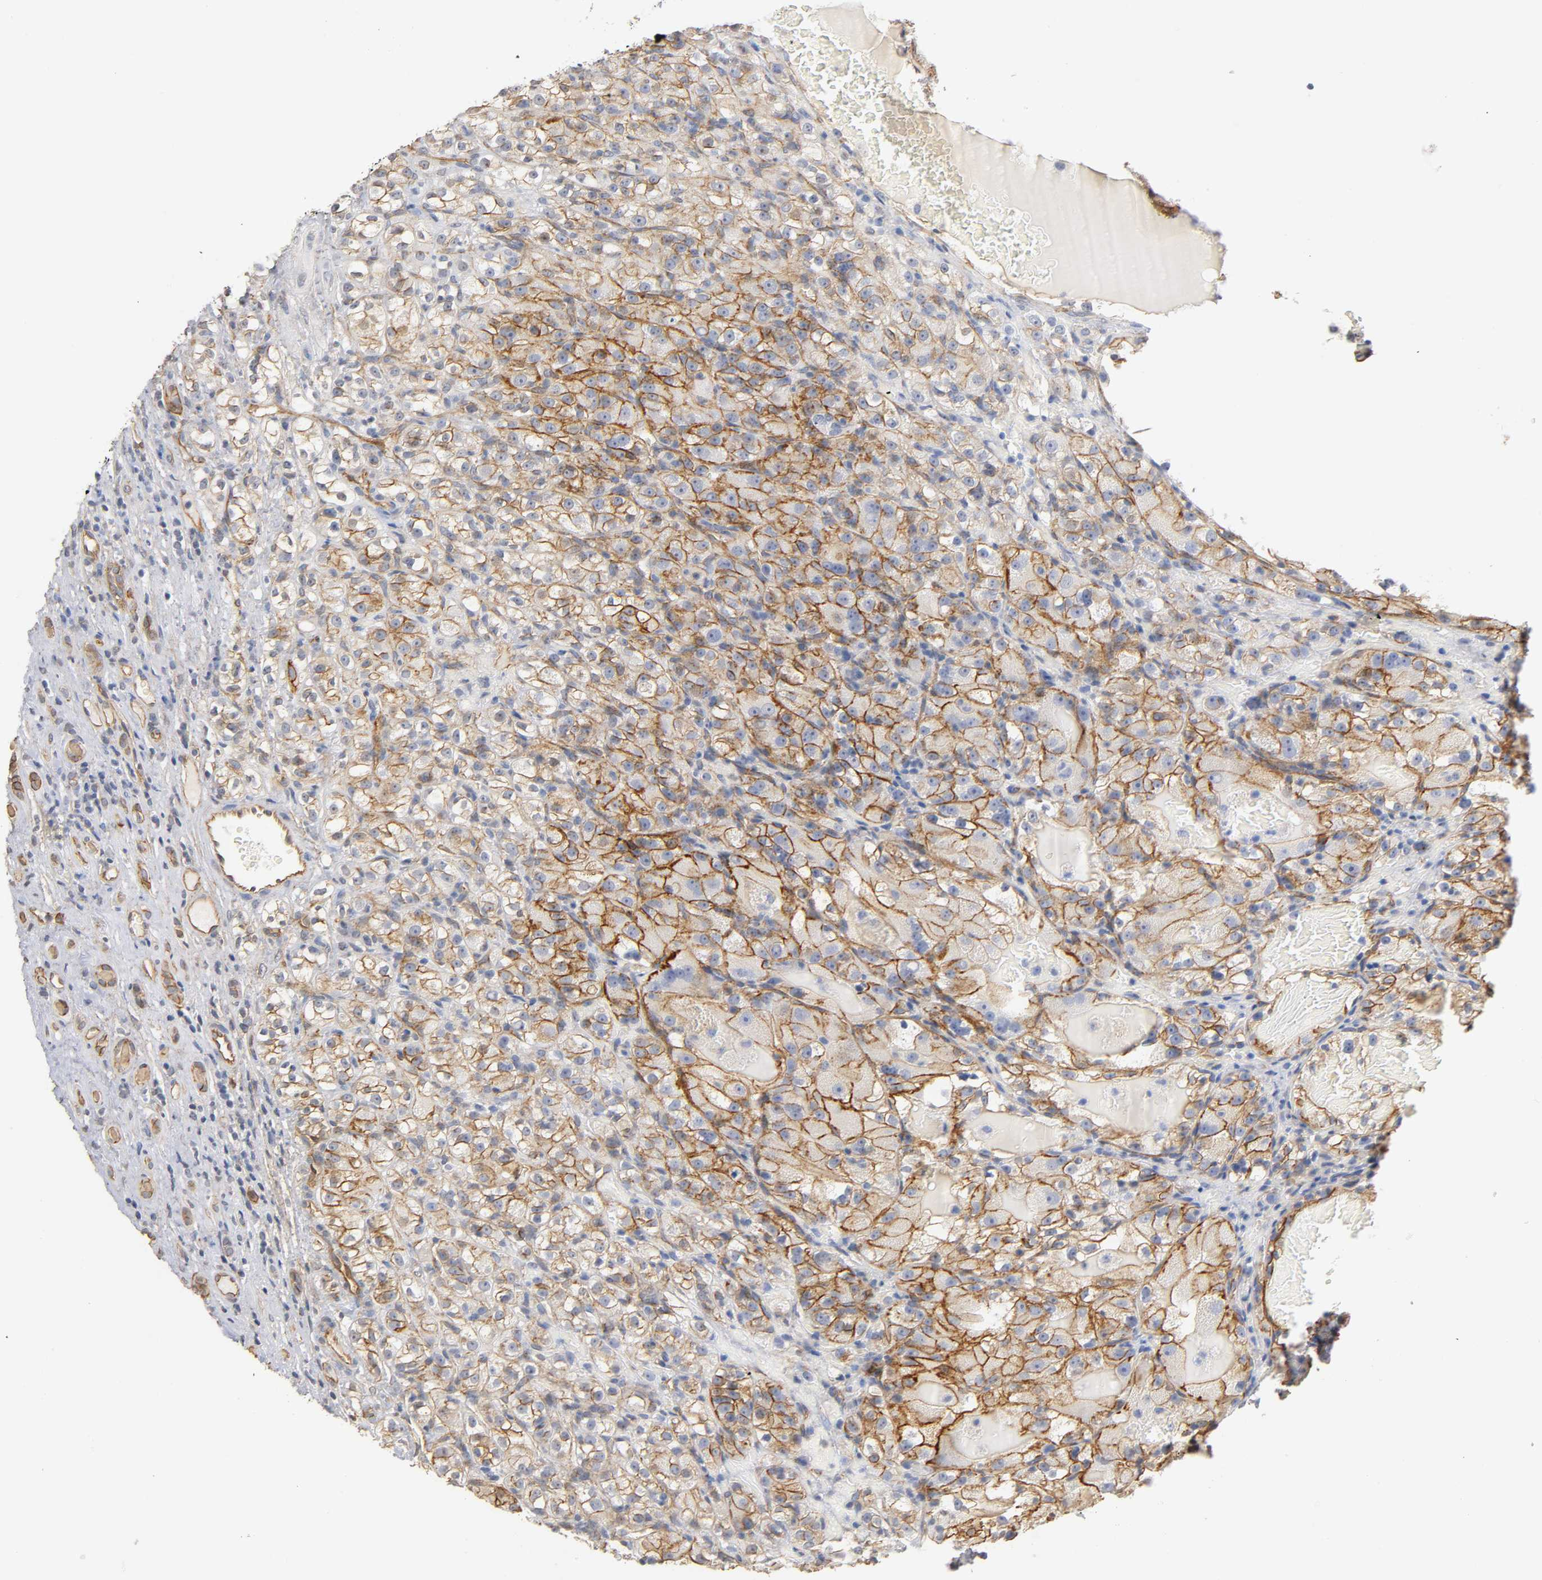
{"staining": {"intensity": "moderate", "quantity": ">75%", "location": "cytoplasmic/membranous"}, "tissue": "renal cancer", "cell_type": "Tumor cells", "image_type": "cancer", "snomed": [{"axis": "morphology", "description": "Normal tissue, NOS"}, {"axis": "morphology", "description": "Adenocarcinoma, NOS"}, {"axis": "topography", "description": "Kidney"}], "caption": "Protein expression analysis of human renal adenocarcinoma reveals moderate cytoplasmic/membranous staining in approximately >75% of tumor cells. The staining was performed using DAB, with brown indicating positive protein expression. Nuclei are stained blue with hematoxylin.", "gene": "SPTAN1", "patient": {"sex": "male", "age": 61}}